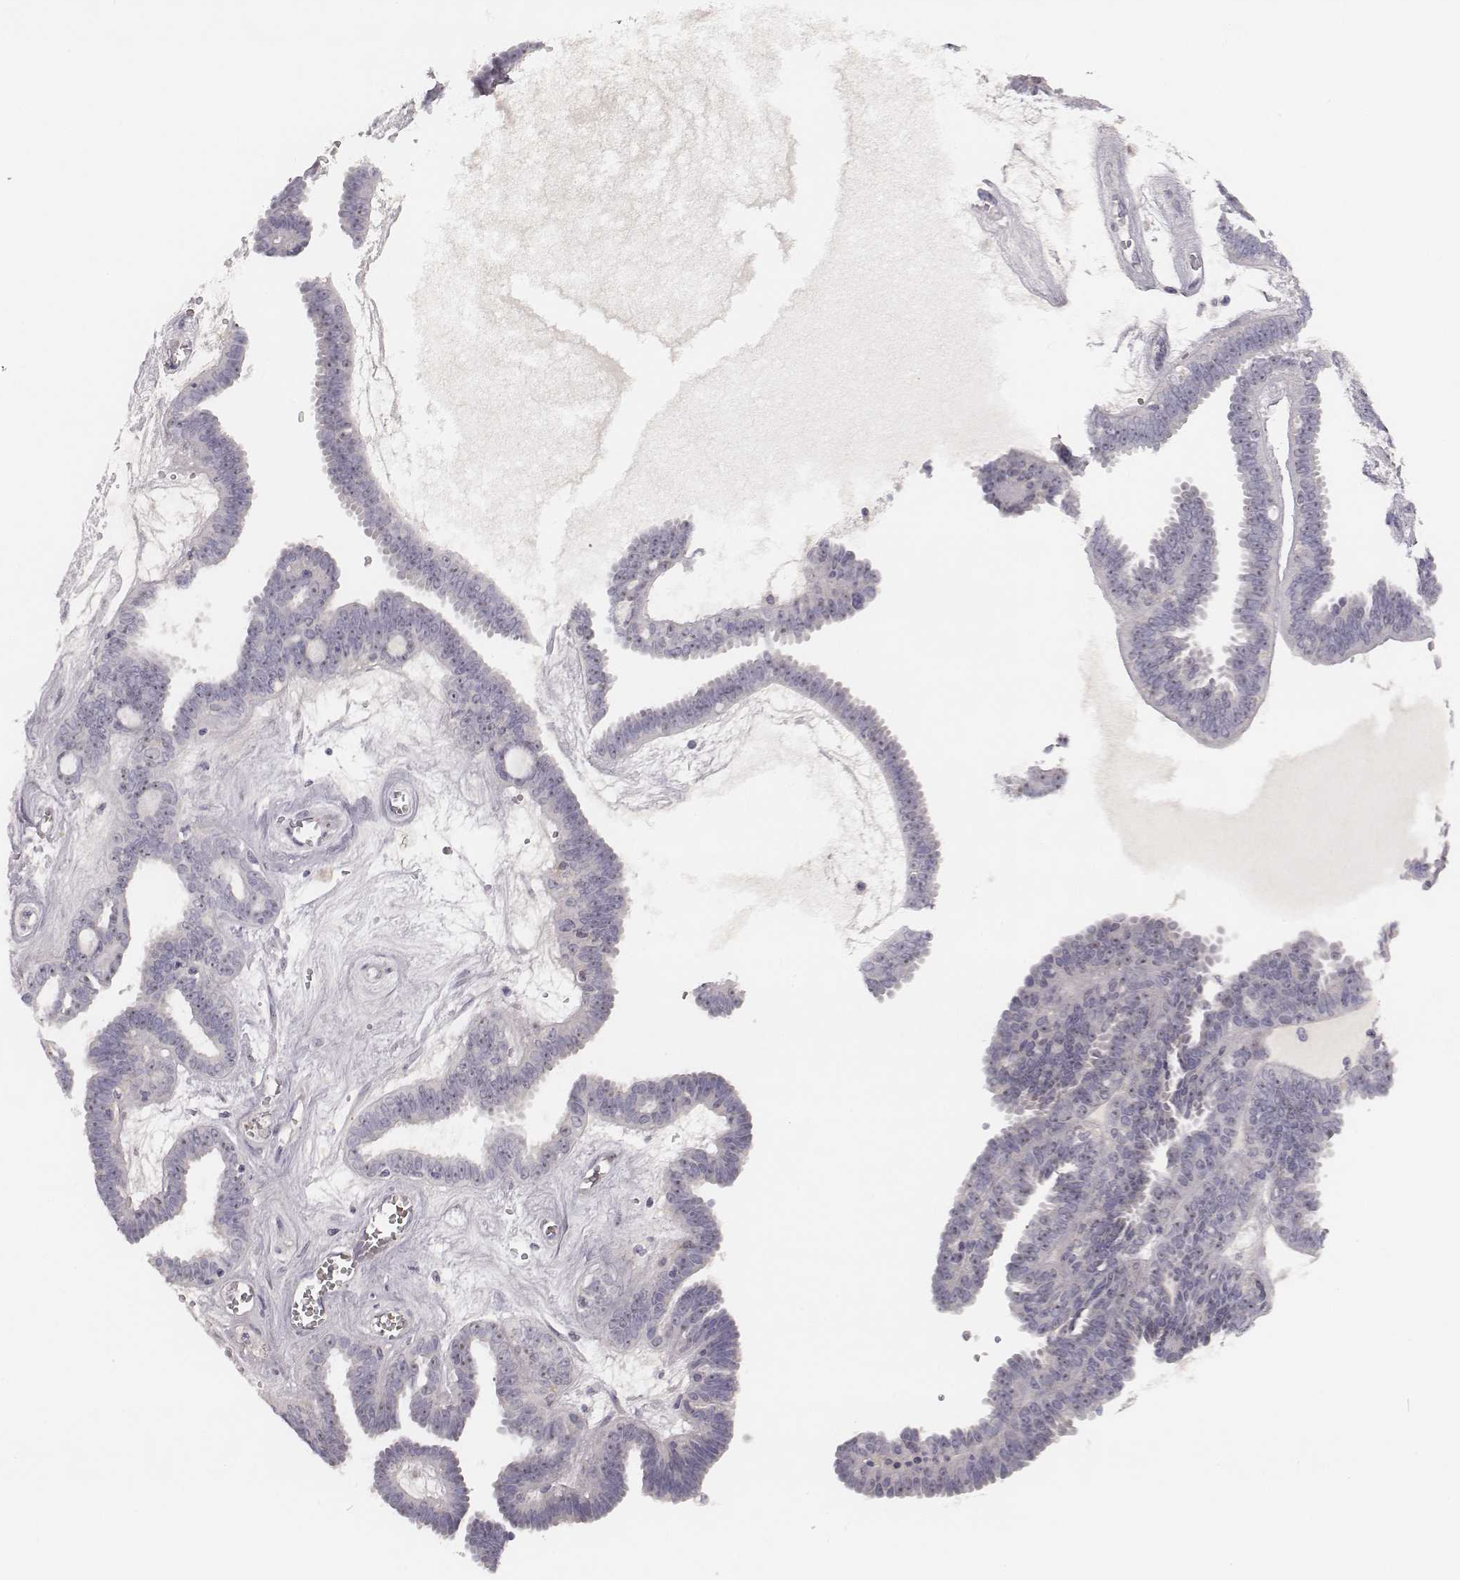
{"staining": {"intensity": "moderate", "quantity": "25%-75%", "location": "nuclear"}, "tissue": "ovarian cancer", "cell_type": "Tumor cells", "image_type": "cancer", "snomed": [{"axis": "morphology", "description": "Cystadenocarcinoma, serous, NOS"}, {"axis": "topography", "description": "Ovary"}], "caption": "A brown stain labels moderate nuclear staining of a protein in ovarian cancer (serous cystadenocarcinoma) tumor cells.", "gene": "NIFK", "patient": {"sex": "female", "age": 71}}